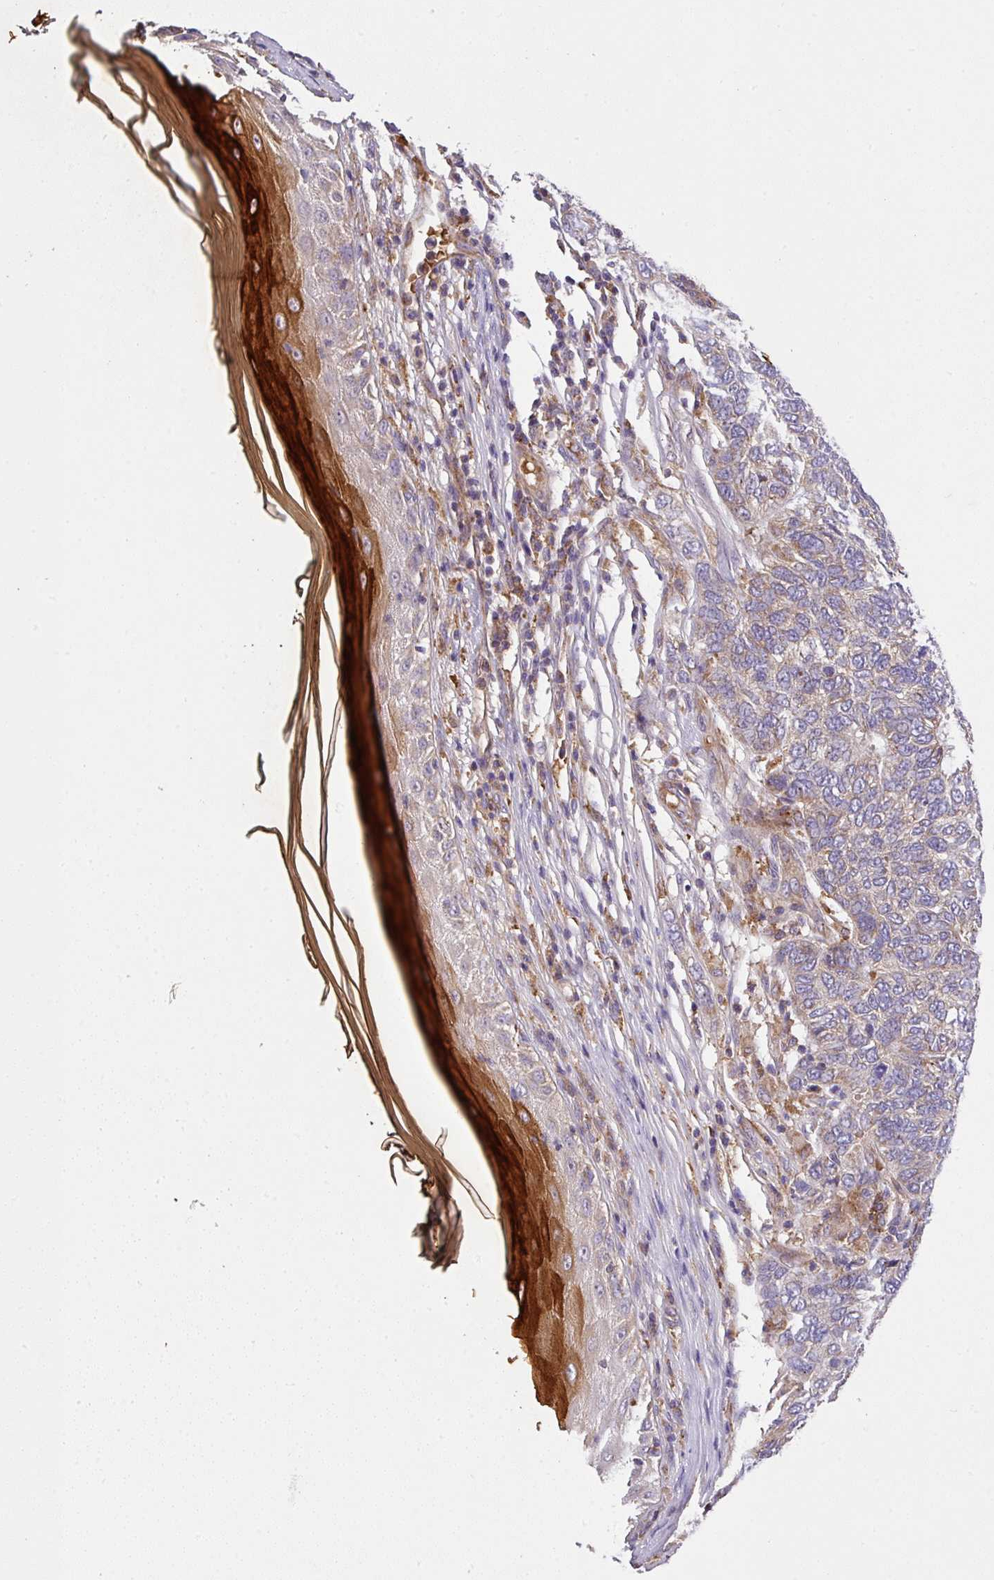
{"staining": {"intensity": "weak", "quantity": "<25%", "location": "cytoplasmic/membranous"}, "tissue": "skin cancer", "cell_type": "Tumor cells", "image_type": "cancer", "snomed": [{"axis": "morphology", "description": "Basal cell carcinoma"}, {"axis": "topography", "description": "Skin"}], "caption": "Protein analysis of skin cancer (basal cell carcinoma) exhibits no significant expression in tumor cells.", "gene": "ZNF513", "patient": {"sex": "female", "age": 65}}